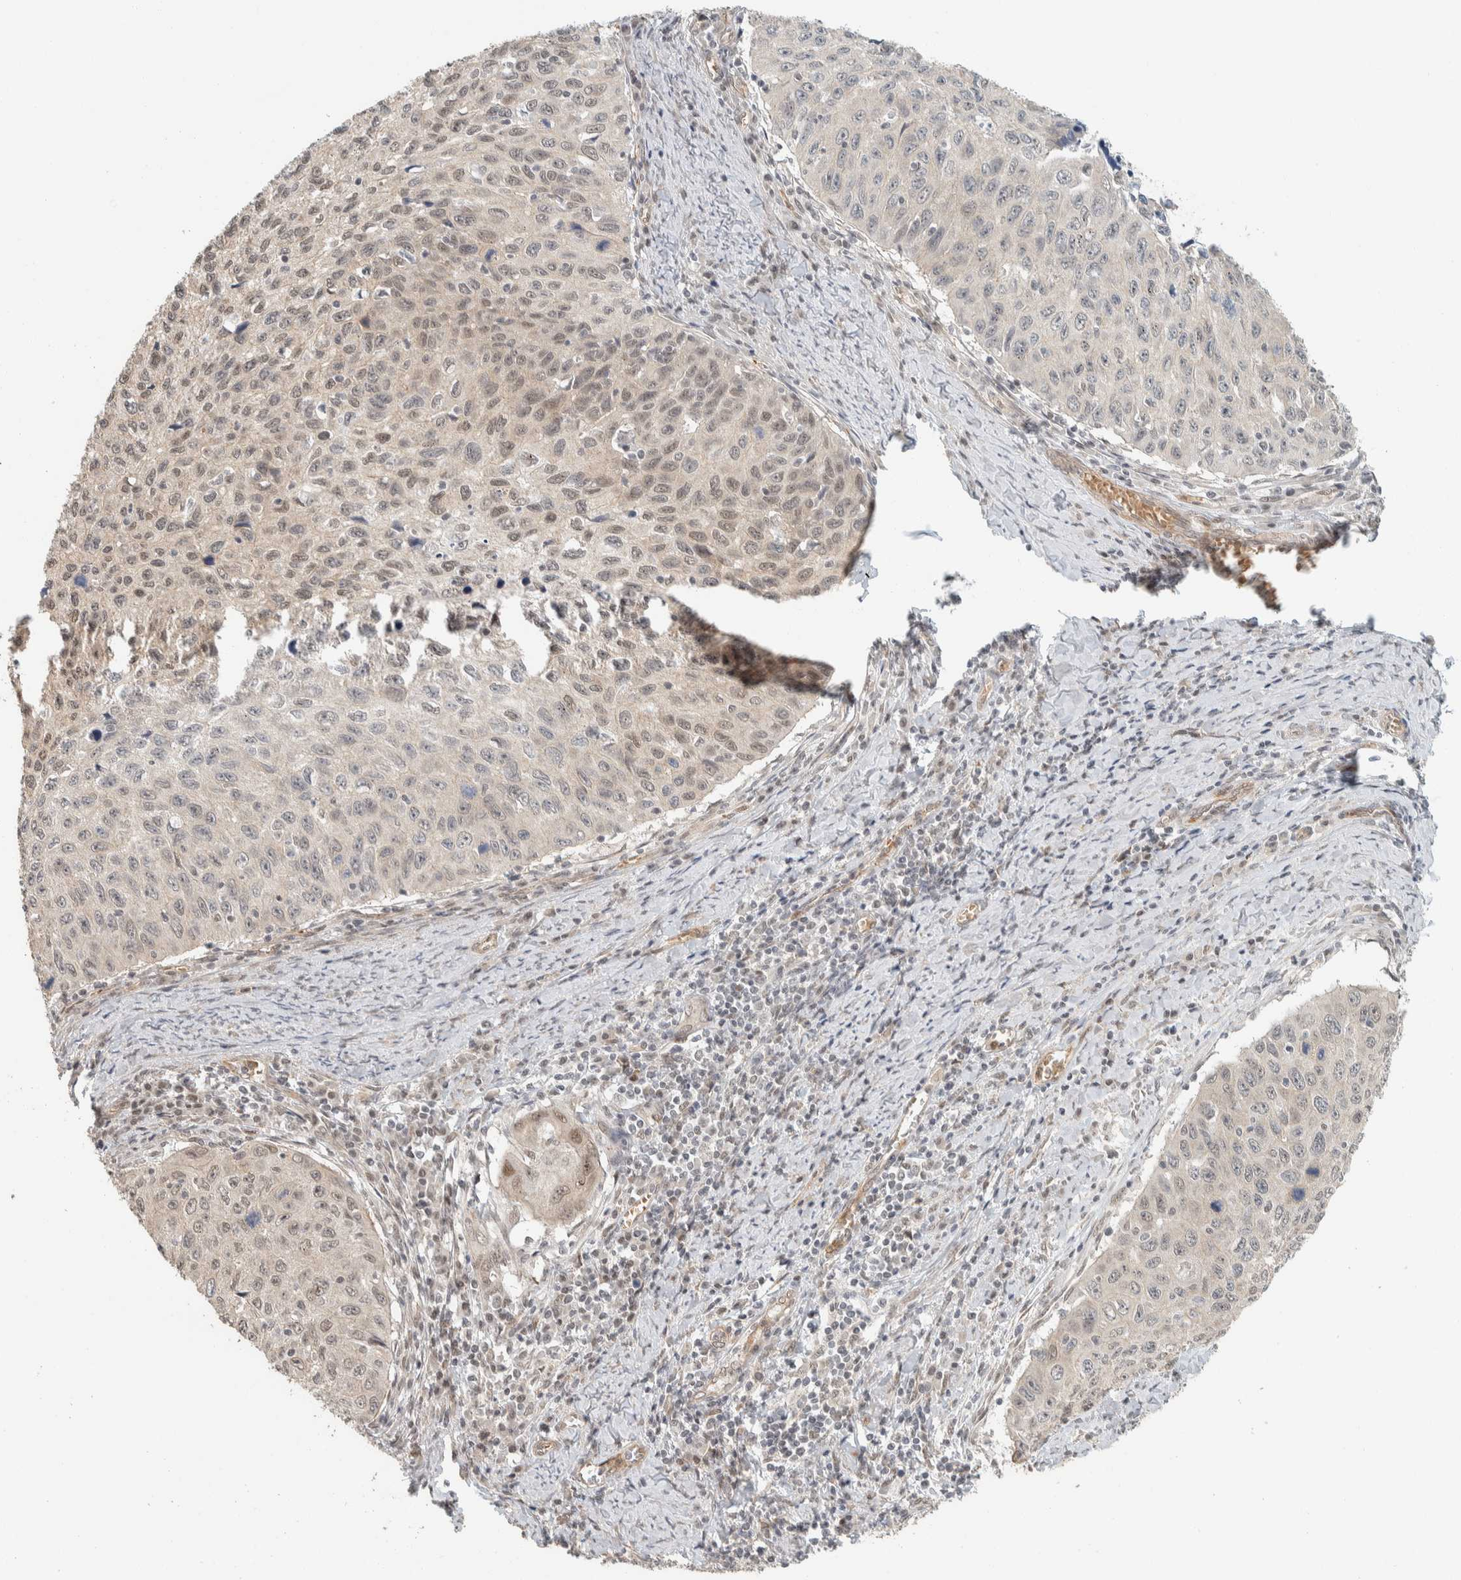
{"staining": {"intensity": "weak", "quantity": "<25%", "location": "nuclear"}, "tissue": "cervical cancer", "cell_type": "Tumor cells", "image_type": "cancer", "snomed": [{"axis": "morphology", "description": "Squamous cell carcinoma, NOS"}, {"axis": "topography", "description": "Cervix"}], "caption": "Image shows no significant protein positivity in tumor cells of cervical squamous cell carcinoma.", "gene": "ZBTB2", "patient": {"sex": "female", "age": 53}}